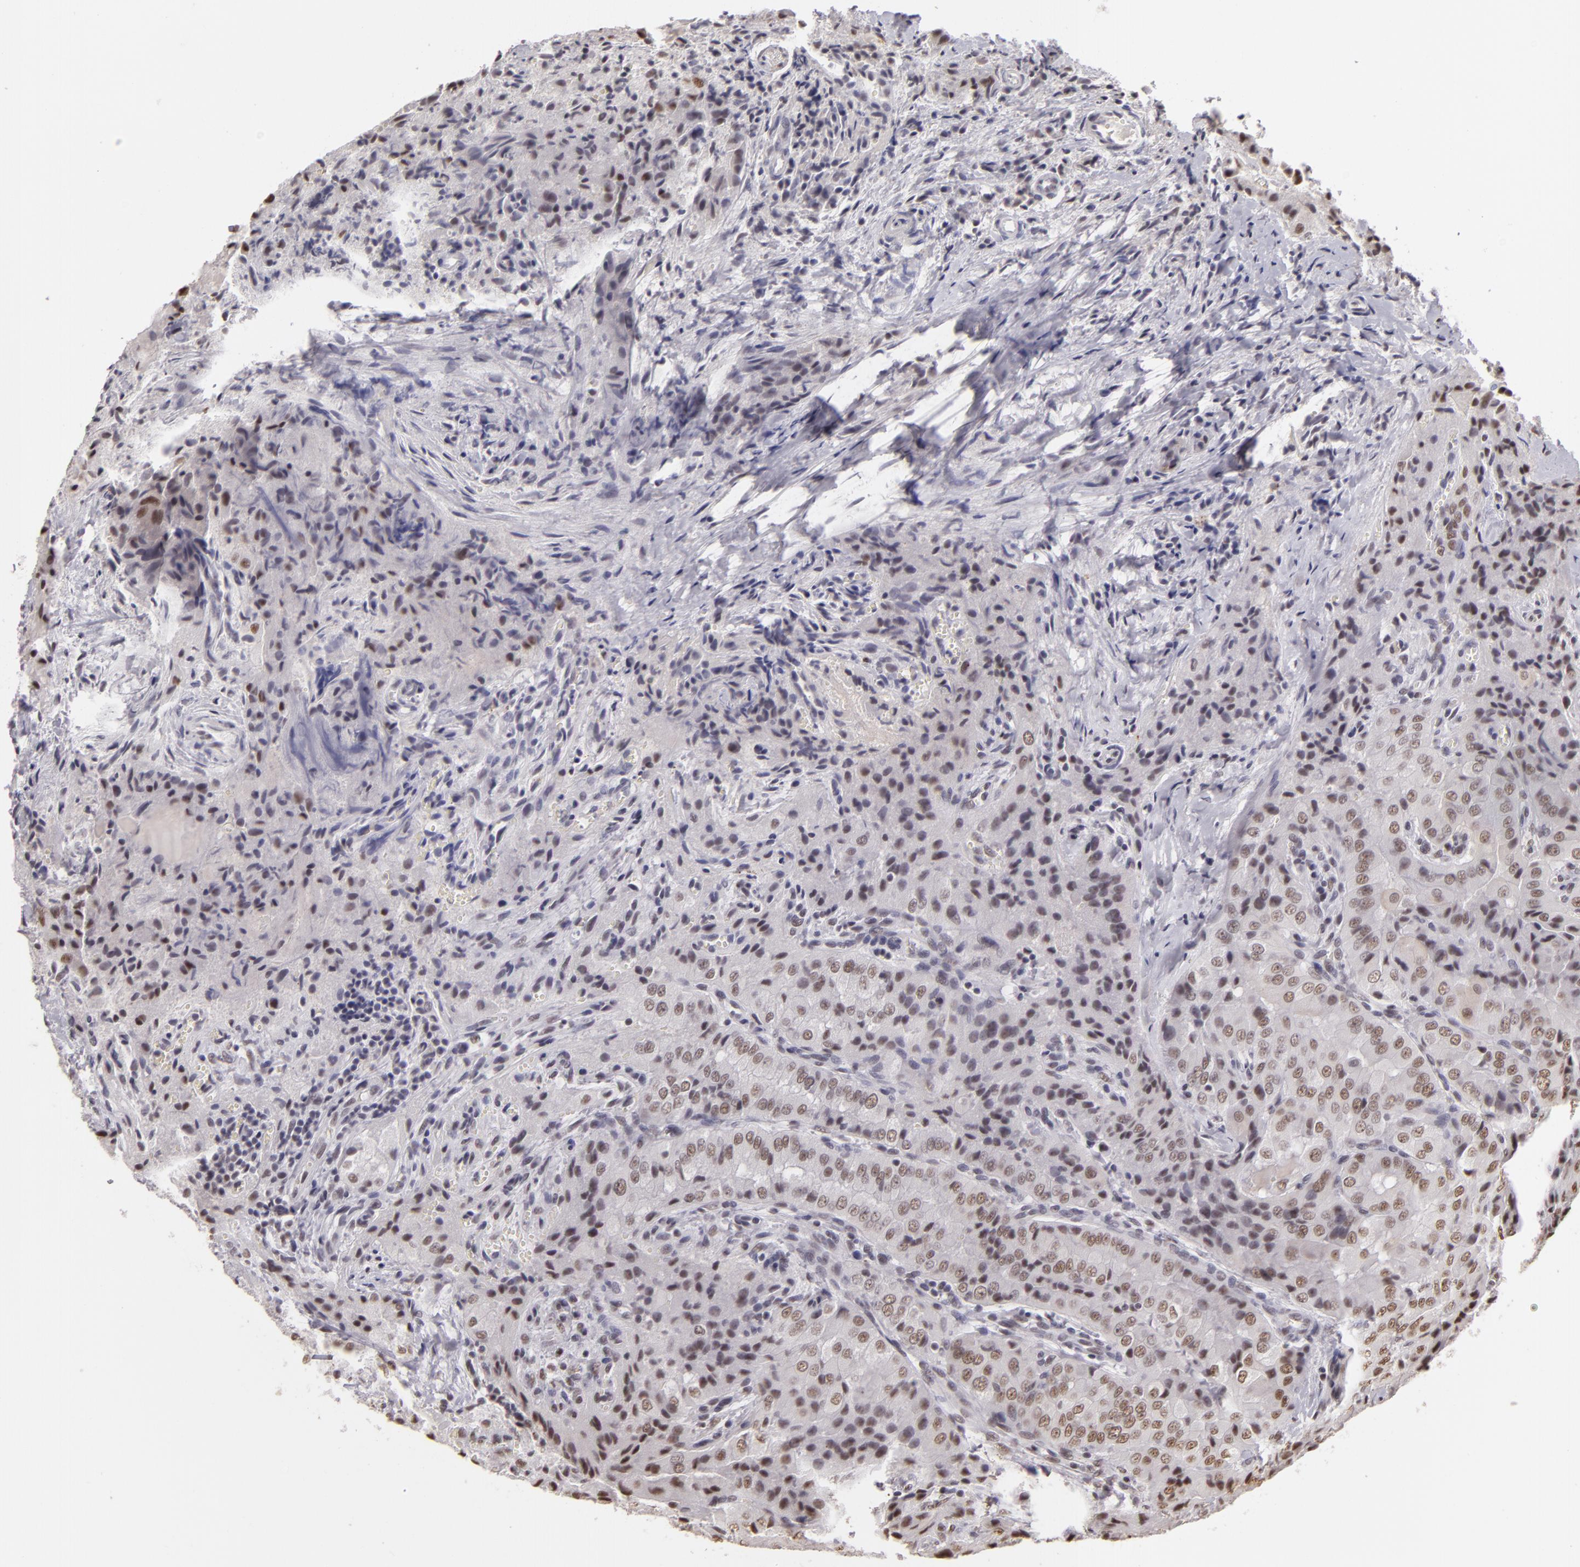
{"staining": {"intensity": "weak", "quantity": "25%-75%", "location": "nuclear"}, "tissue": "thyroid cancer", "cell_type": "Tumor cells", "image_type": "cancer", "snomed": [{"axis": "morphology", "description": "Papillary adenocarcinoma, NOS"}, {"axis": "topography", "description": "Thyroid gland"}], "caption": "Protein analysis of thyroid cancer (papillary adenocarcinoma) tissue displays weak nuclear positivity in approximately 25%-75% of tumor cells. (IHC, brightfield microscopy, high magnification).", "gene": "INTS6", "patient": {"sex": "female", "age": 71}}